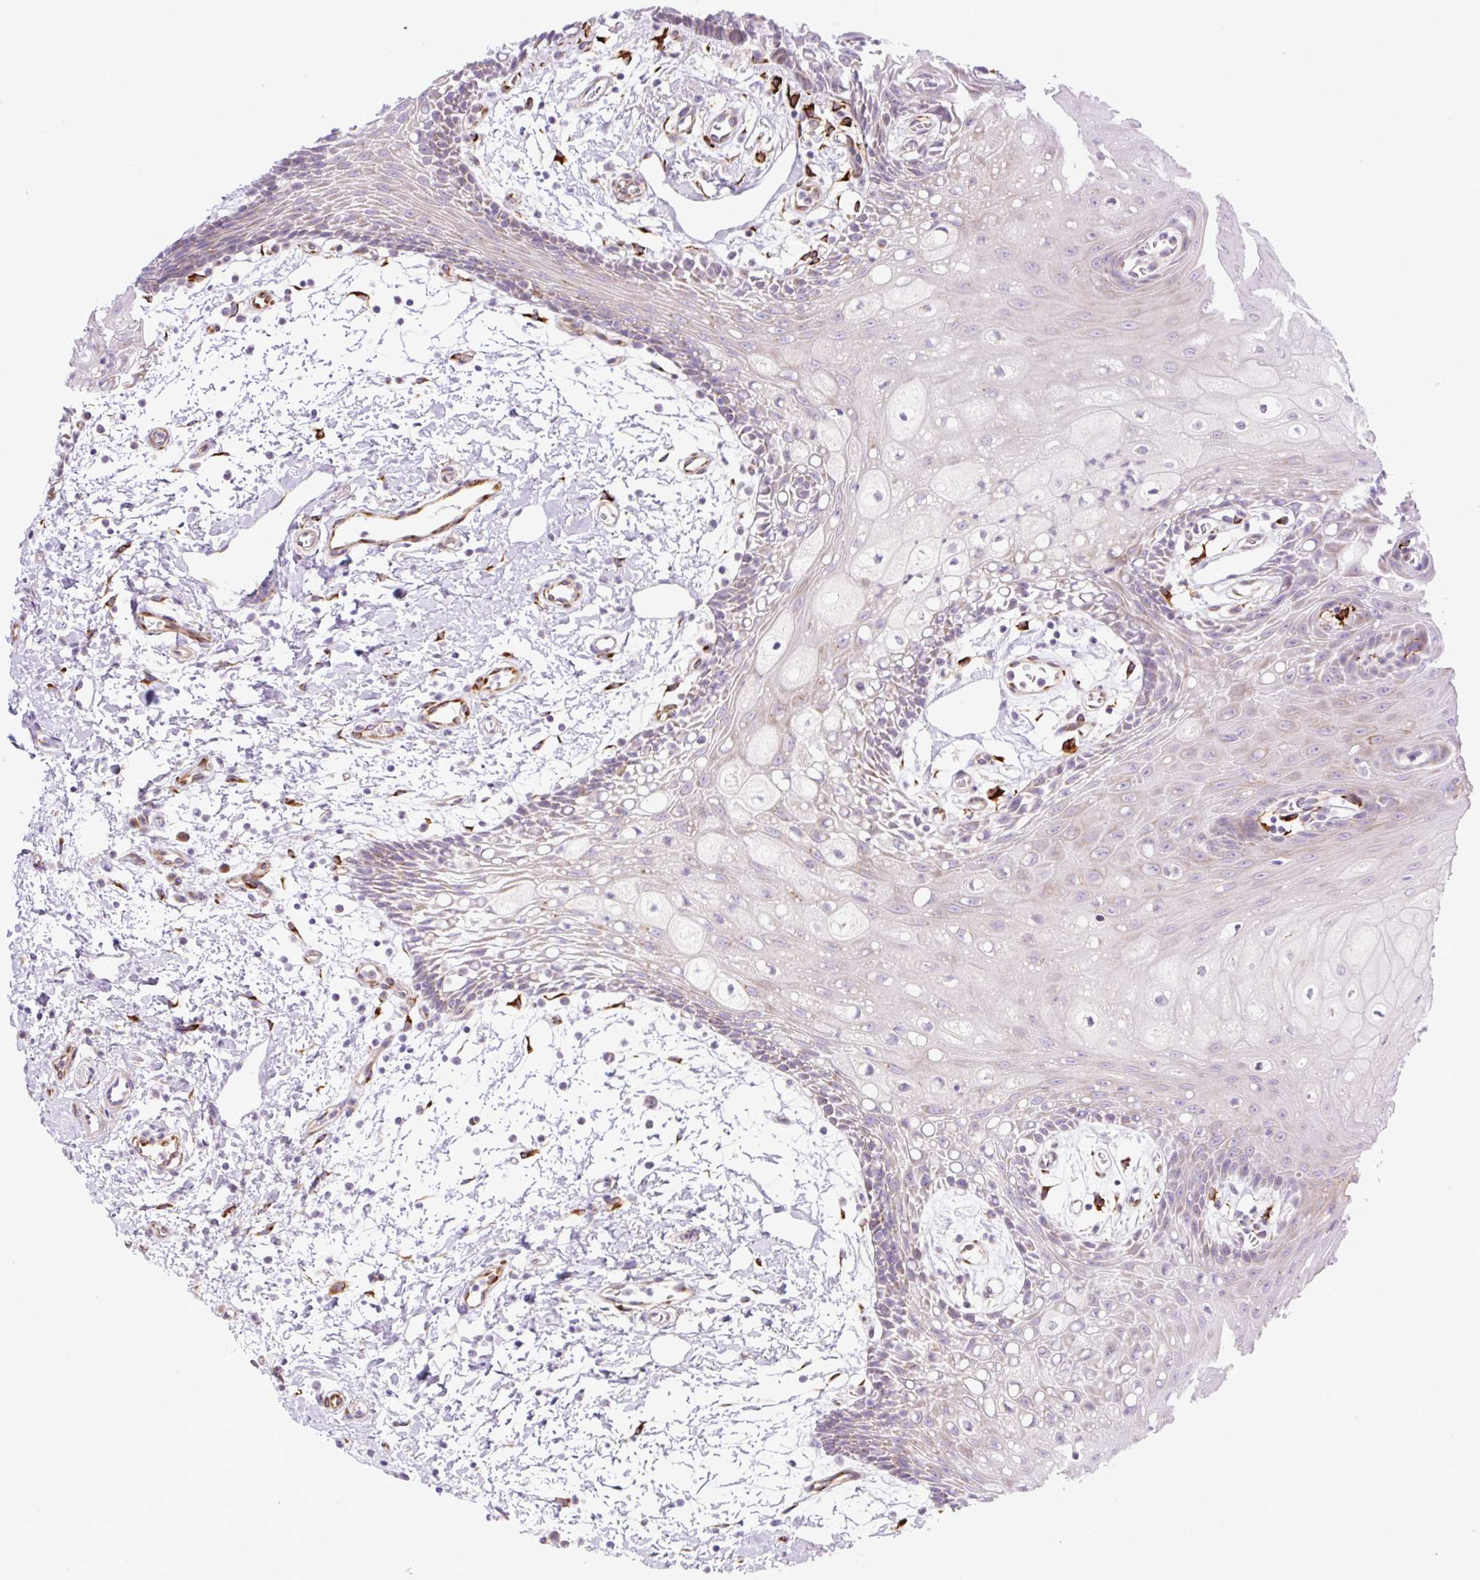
{"staining": {"intensity": "moderate", "quantity": "25%-75%", "location": "cytoplasmic/membranous"}, "tissue": "oral mucosa", "cell_type": "Squamous epithelial cells", "image_type": "normal", "snomed": [{"axis": "morphology", "description": "Normal tissue, NOS"}, {"axis": "topography", "description": "Oral tissue"}], "caption": "This histopathology image shows immunohistochemistry staining of benign oral mucosa, with medium moderate cytoplasmic/membranous staining in approximately 25%-75% of squamous epithelial cells.", "gene": "RAB30", "patient": {"sex": "female", "age": 59}}